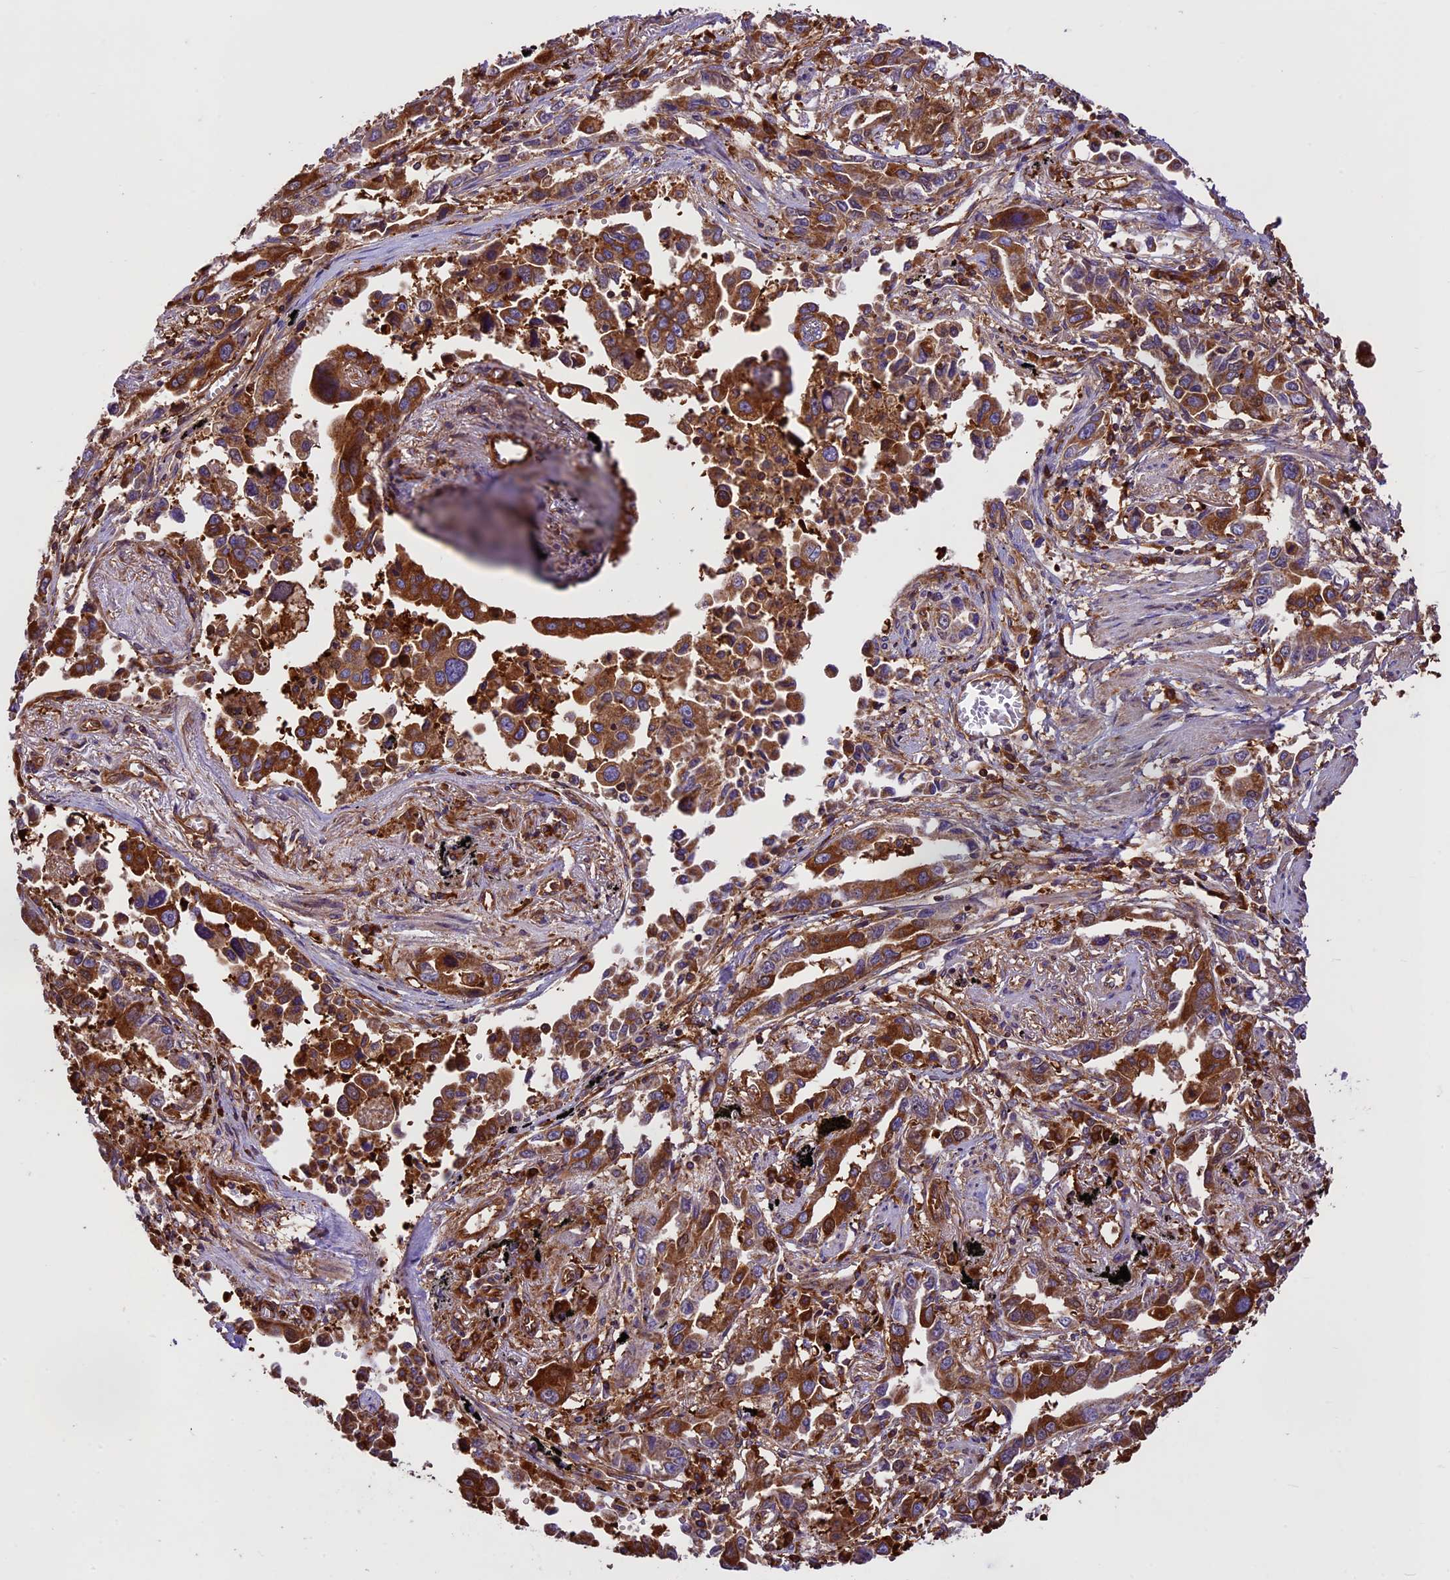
{"staining": {"intensity": "moderate", "quantity": ">75%", "location": "cytoplasmic/membranous"}, "tissue": "lung cancer", "cell_type": "Tumor cells", "image_type": "cancer", "snomed": [{"axis": "morphology", "description": "Adenocarcinoma, NOS"}, {"axis": "topography", "description": "Lung"}], "caption": "This image reveals IHC staining of human adenocarcinoma (lung), with medium moderate cytoplasmic/membranous expression in about >75% of tumor cells.", "gene": "KARS1", "patient": {"sex": "male", "age": 67}}